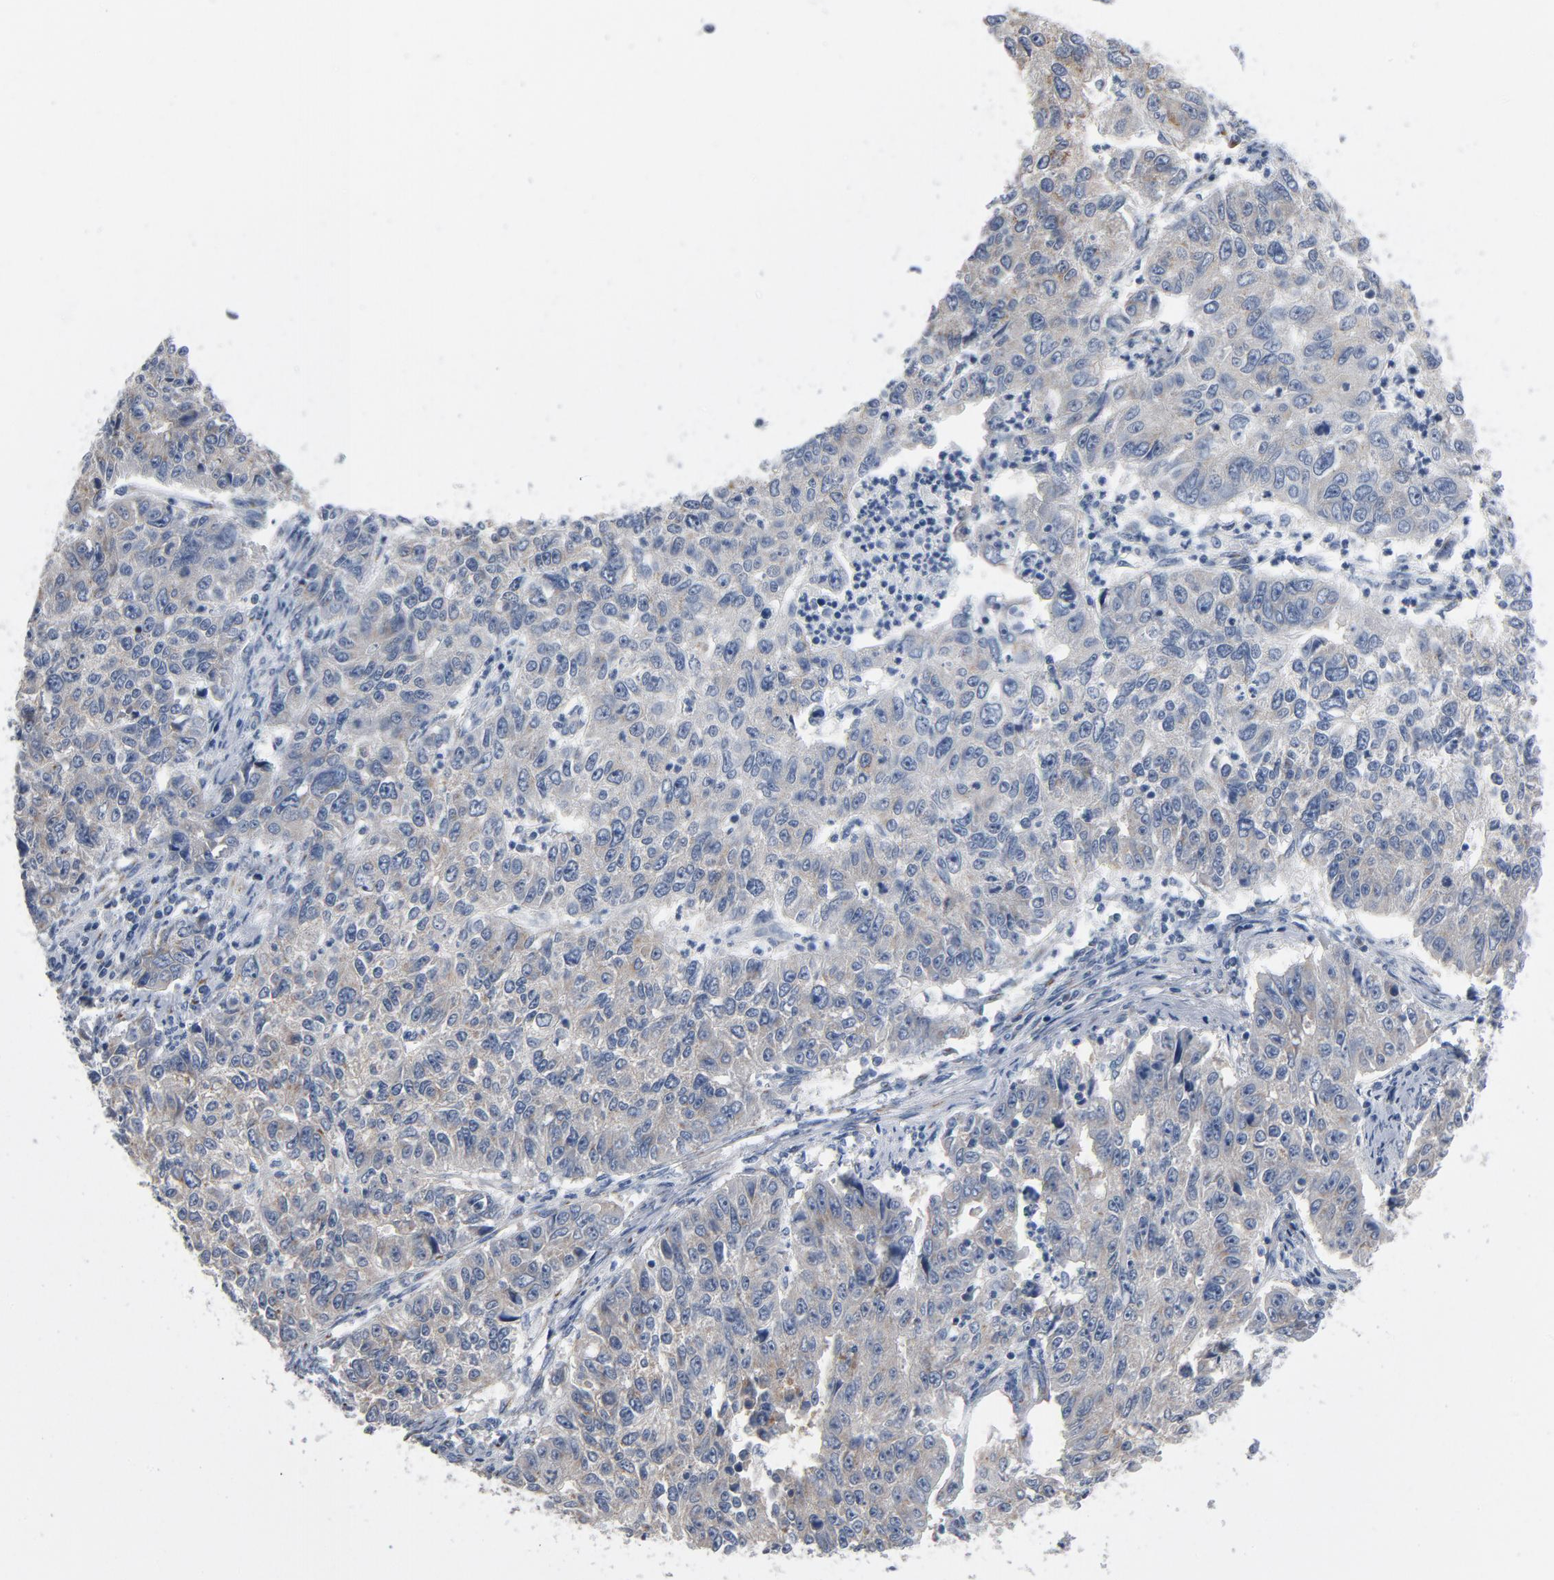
{"staining": {"intensity": "weak", "quantity": "25%-75%", "location": "cytoplasmic/membranous"}, "tissue": "endometrial cancer", "cell_type": "Tumor cells", "image_type": "cancer", "snomed": [{"axis": "morphology", "description": "Adenocarcinoma, NOS"}, {"axis": "topography", "description": "Endometrium"}], "caption": "Endometrial cancer was stained to show a protein in brown. There is low levels of weak cytoplasmic/membranous expression in approximately 25%-75% of tumor cells.", "gene": "YIPF6", "patient": {"sex": "female", "age": 42}}